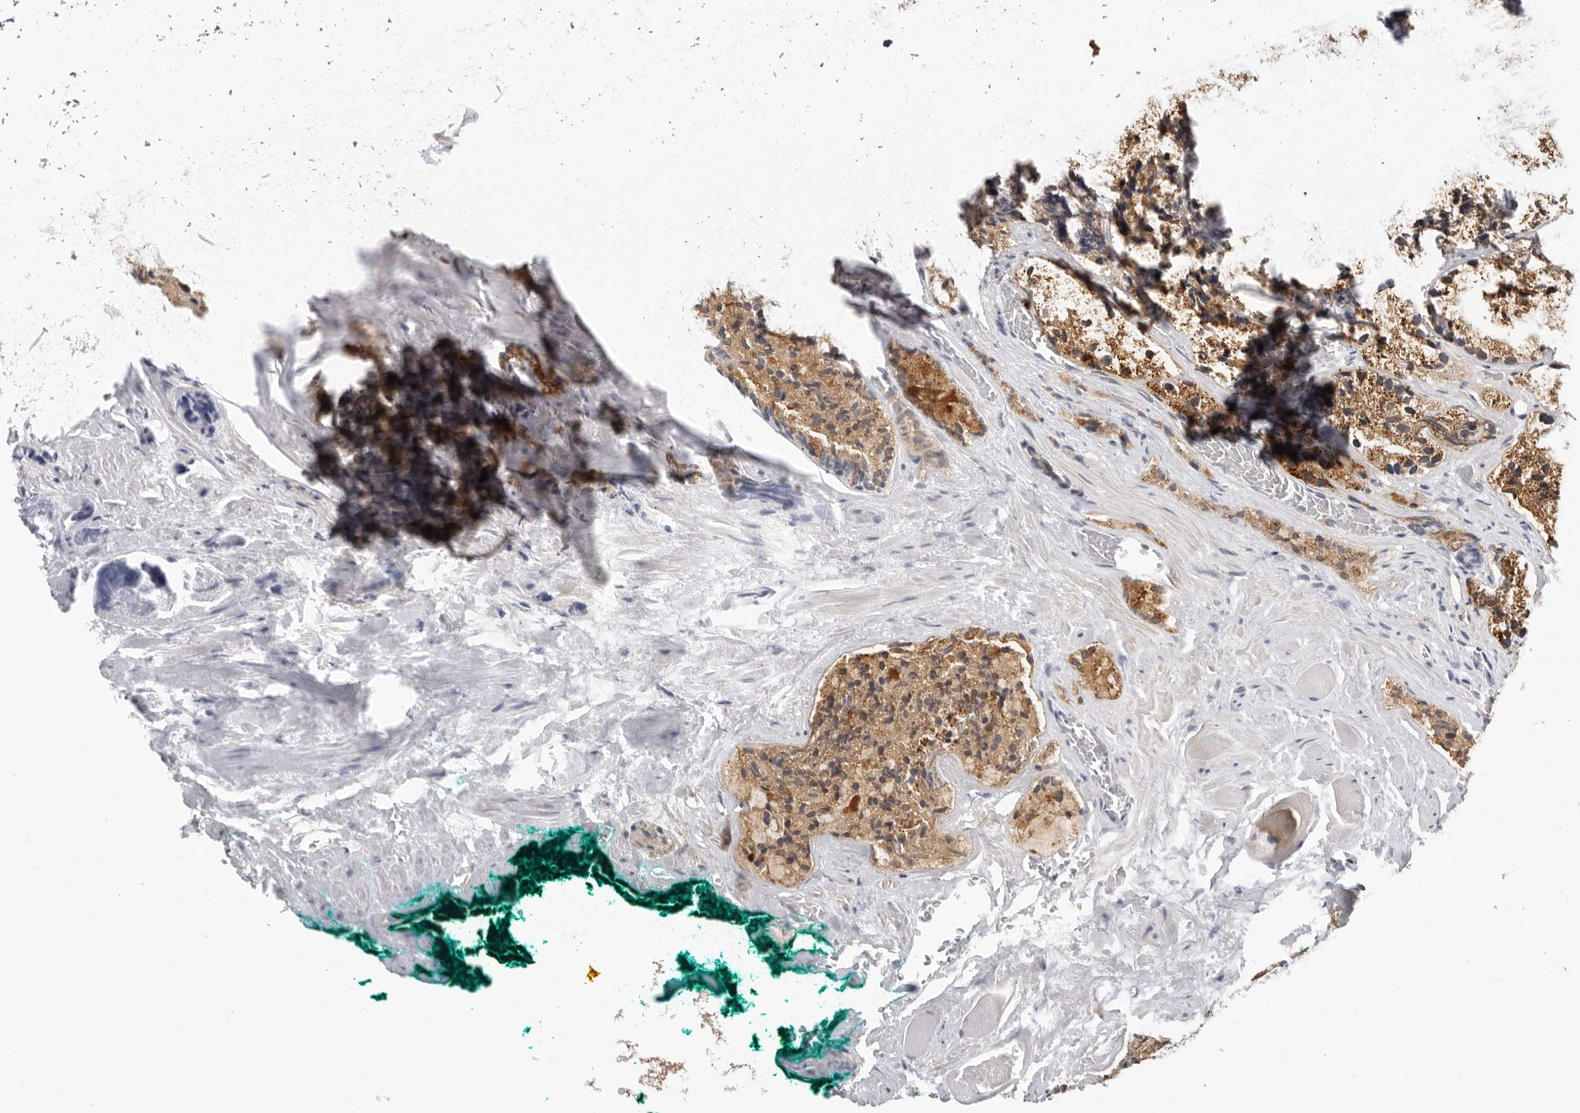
{"staining": {"intensity": "moderate", "quantity": ">75%", "location": "cytoplasmic/membranous"}, "tissue": "prostate cancer", "cell_type": "Tumor cells", "image_type": "cancer", "snomed": [{"axis": "morphology", "description": "Adenocarcinoma, Low grade"}, {"axis": "topography", "description": "Prostate"}], "caption": "An immunohistochemistry (IHC) image of neoplastic tissue is shown. Protein staining in brown shows moderate cytoplasmic/membranous positivity in prostate cancer within tumor cells.", "gene": "ZNF502", "patient": {"sex": "male", "age": 62}}